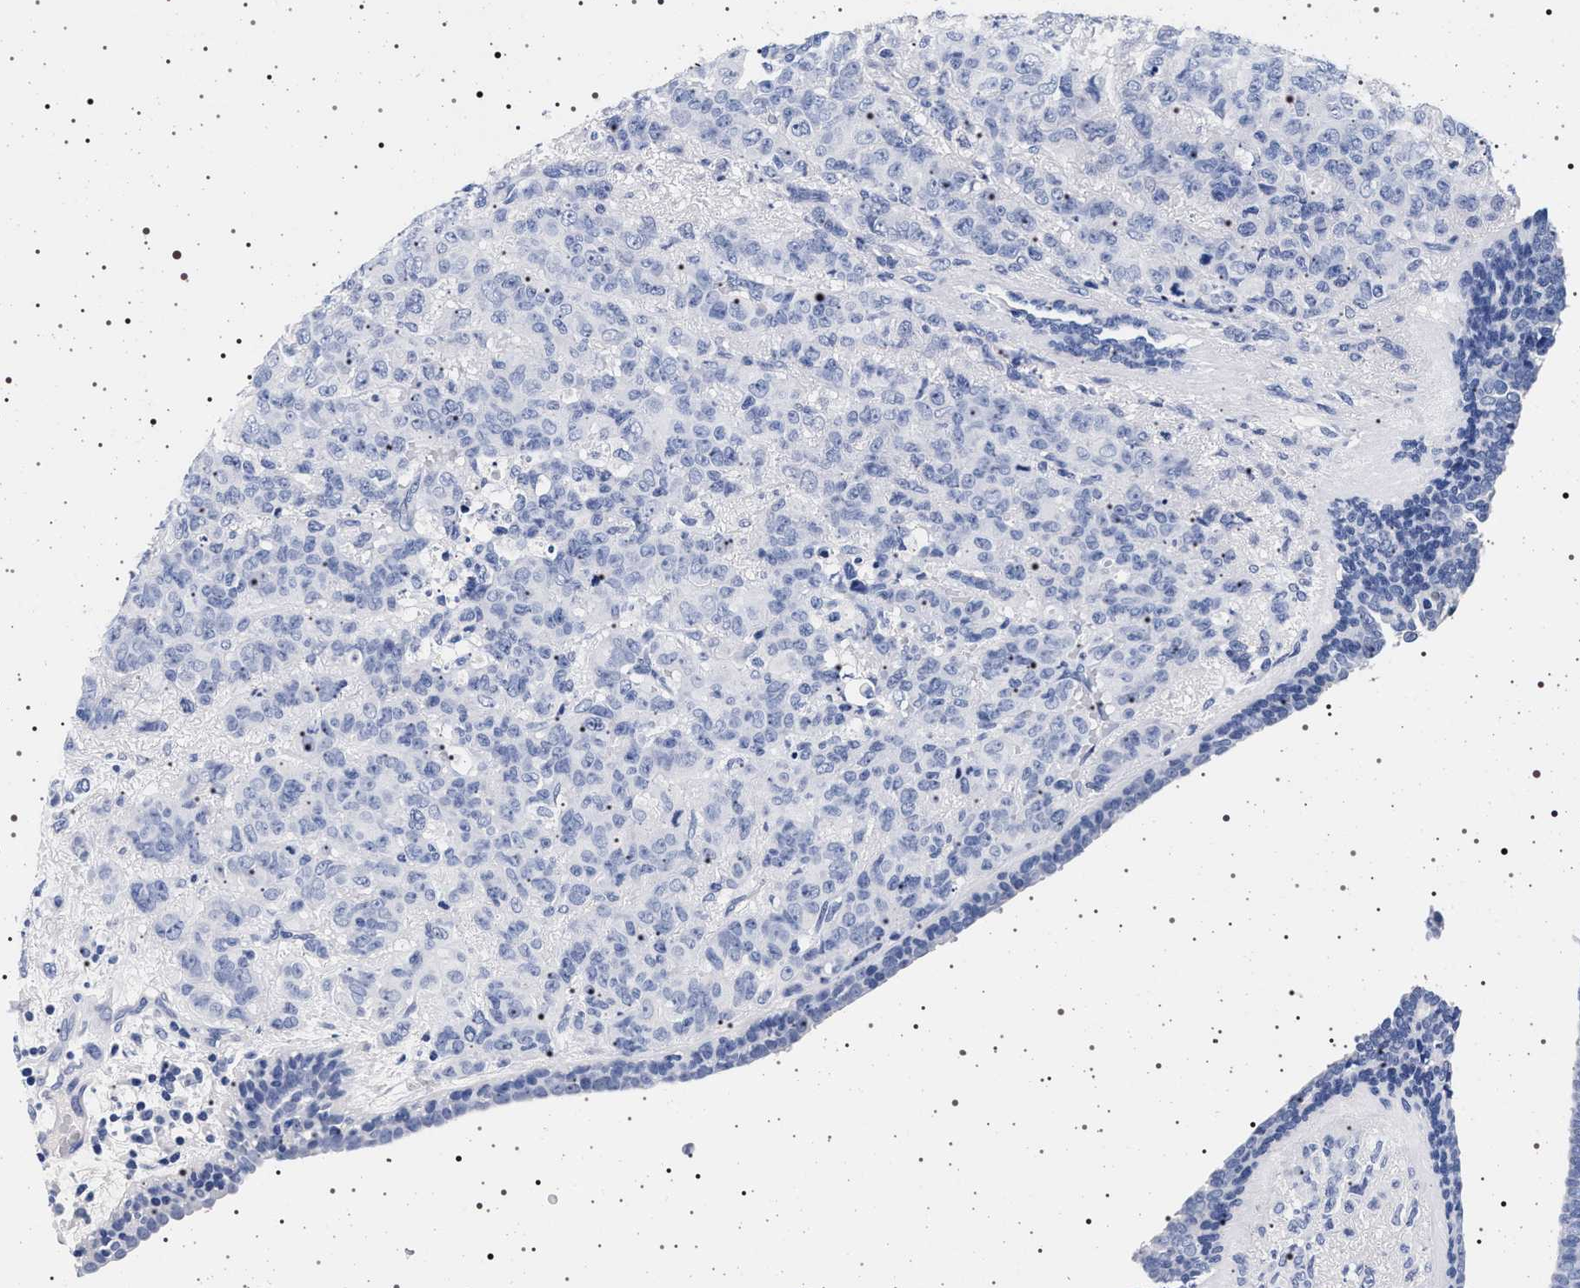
{"staining": {"intensity": "negative", "quantity": "none", "location": "none"}, "tissue": "breast cancer", "cell_type": "Tumor cells", "image_type": "cancer", "snomed": [{"axis": "morphology", "description": "Duct carcinoma"}, {"axis": "topography", "description": "Breast"}], "caption": "This image is of breast cancer stained with IHC to label a protein in brown with the nuclei are counter-stained blue. There is no staining in tumor cells. The staining is performed using DAB brown chromogen with nuclei counter-stained in using hematoxylin.", "gene": "MAPK10", "patient": {"sex": "female", "age": 40}}